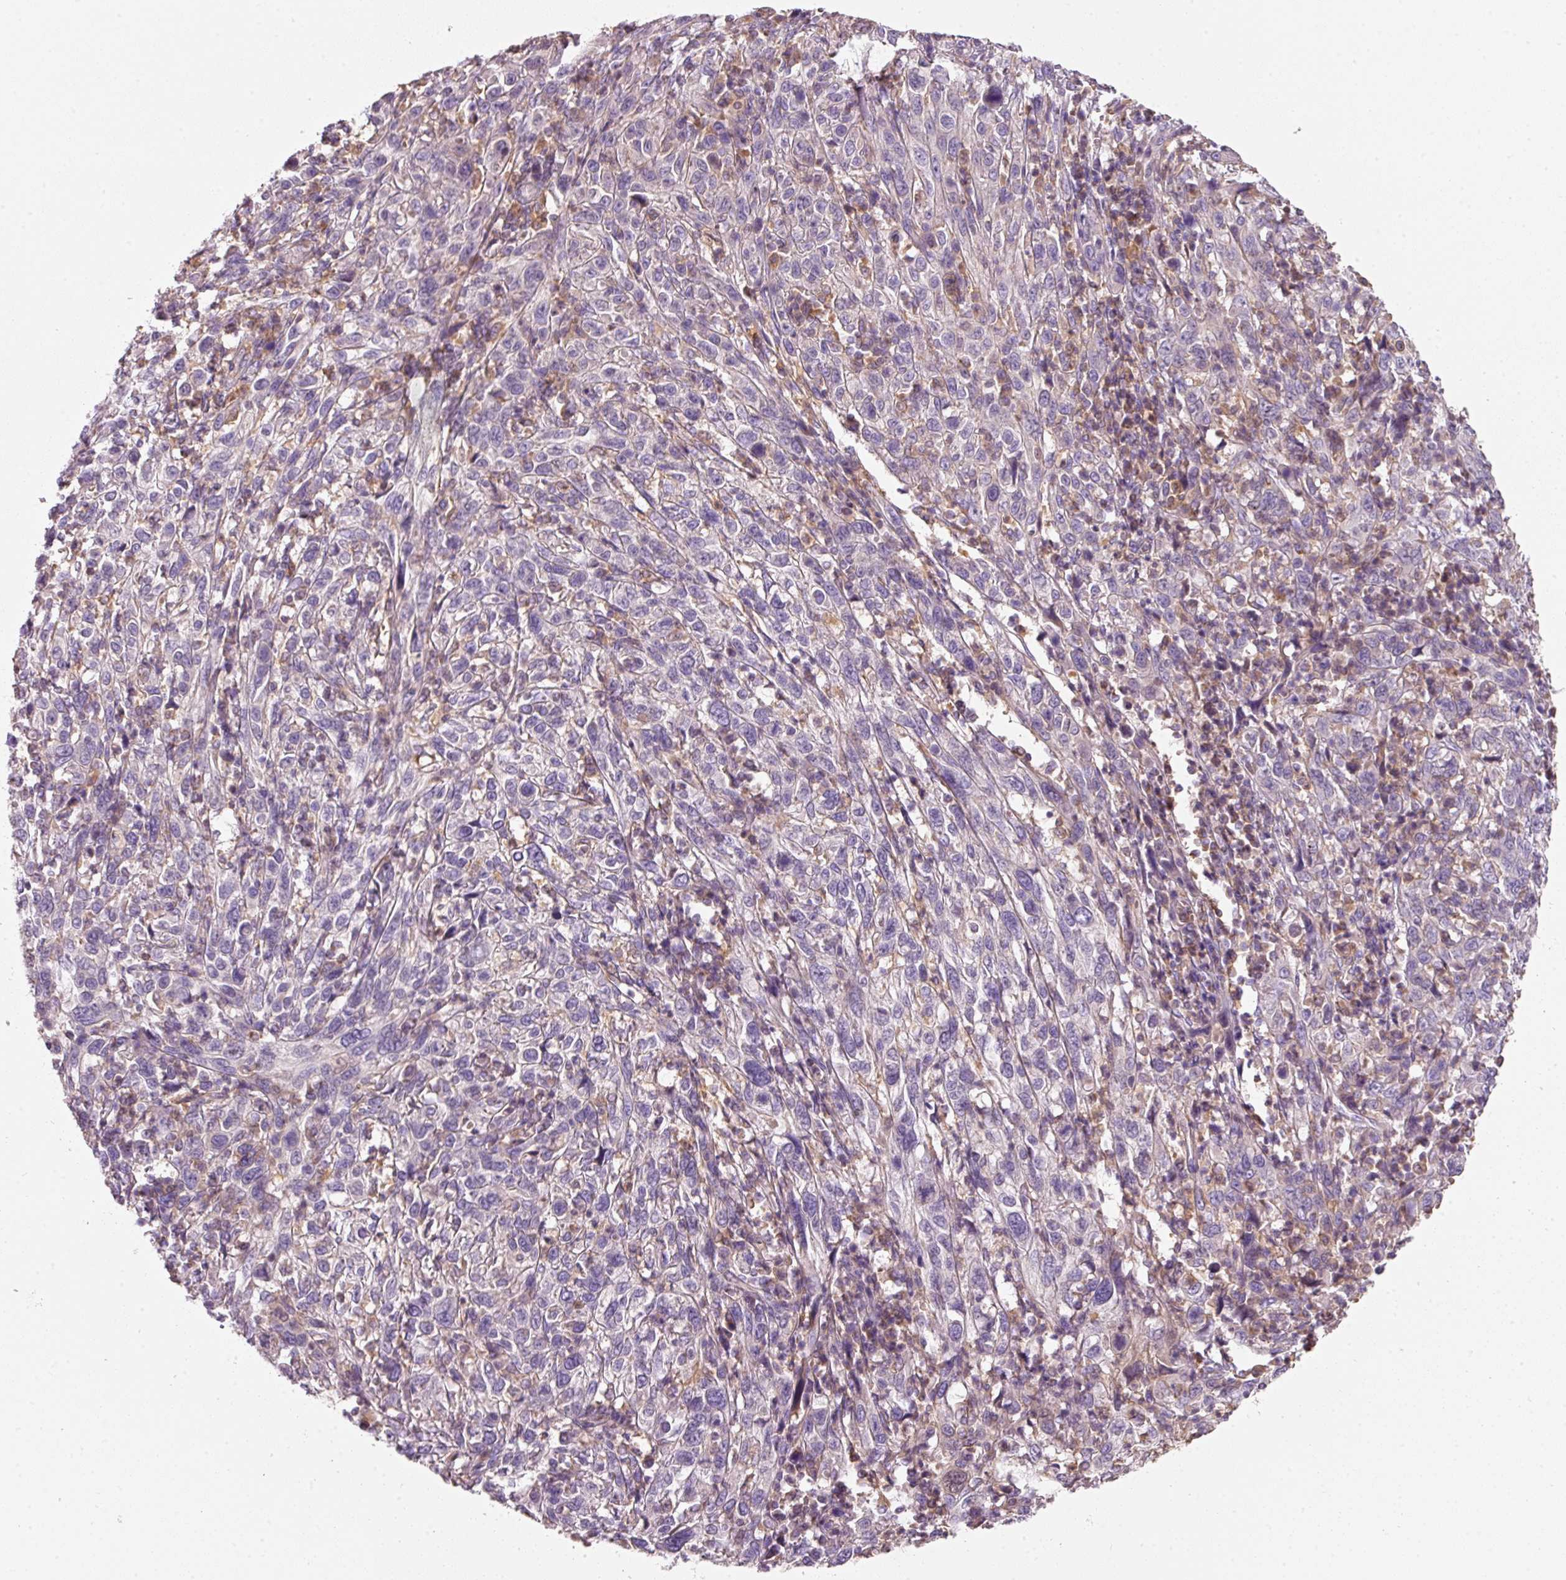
{"staining": {"intensity": "negative", "quantity": "none", "location": "none"}, "tissue": "cervical cancer", "cell_type": "Tumor cells", "image_type": "cancer", "snomed": [{"axis": "morphology", "description": "Squamous cell carcinoma, NOS"}, {"axis": "topography", "description": "Cervix"}], "caption": "Immunohistochemistry (IHC) photomicrograph of cervical cancer (squamous cell carcinoma) stained for a protein (brown), which demonstrates no expression in tumor cells. (Stains: DAB immunohistochemistry (IHC) with hematoxylin counter stain, Microscopy: brightfield microscopy at high magnification).", "gene": "IQGAP2", "patient": {"sex": "female", "age": 46}}